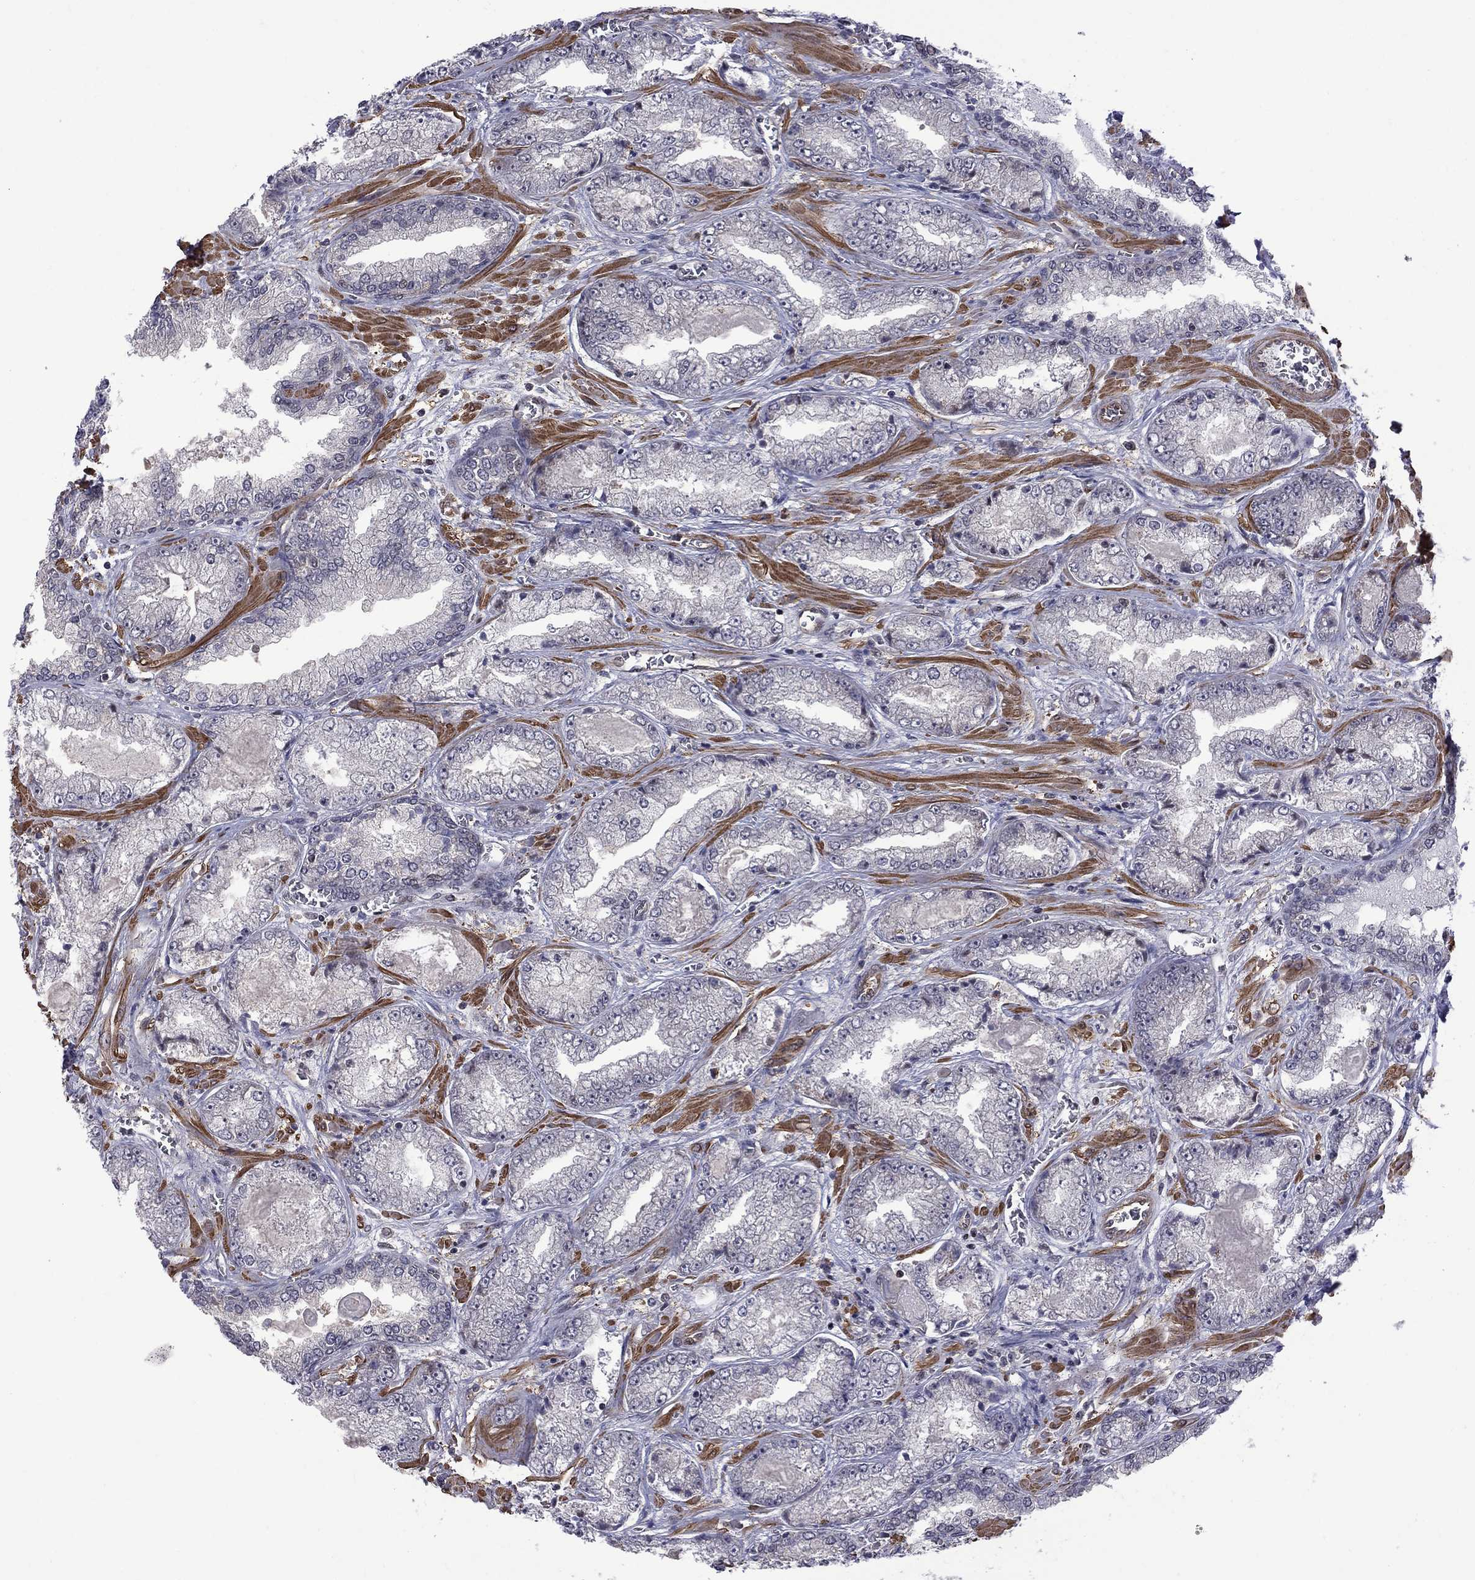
{"staining": {"intensity": "negative", "quantity": "none", "location": "none"}, "tissue": "prostate cancer", "cell_type": "Tumor cells", "image_type": "cancer", "snomed": [{"axis": "morphology", "description": "Adenocarcinoma, Low grade"}, {"axis": "topography", "description": "Prostate"}], "caption": "Immunohistochemical staining of human prostate cancer shows no significant expression in tumor cells.", "gene": "BRF1", "patient": {"sex": "male", "age": 57}}